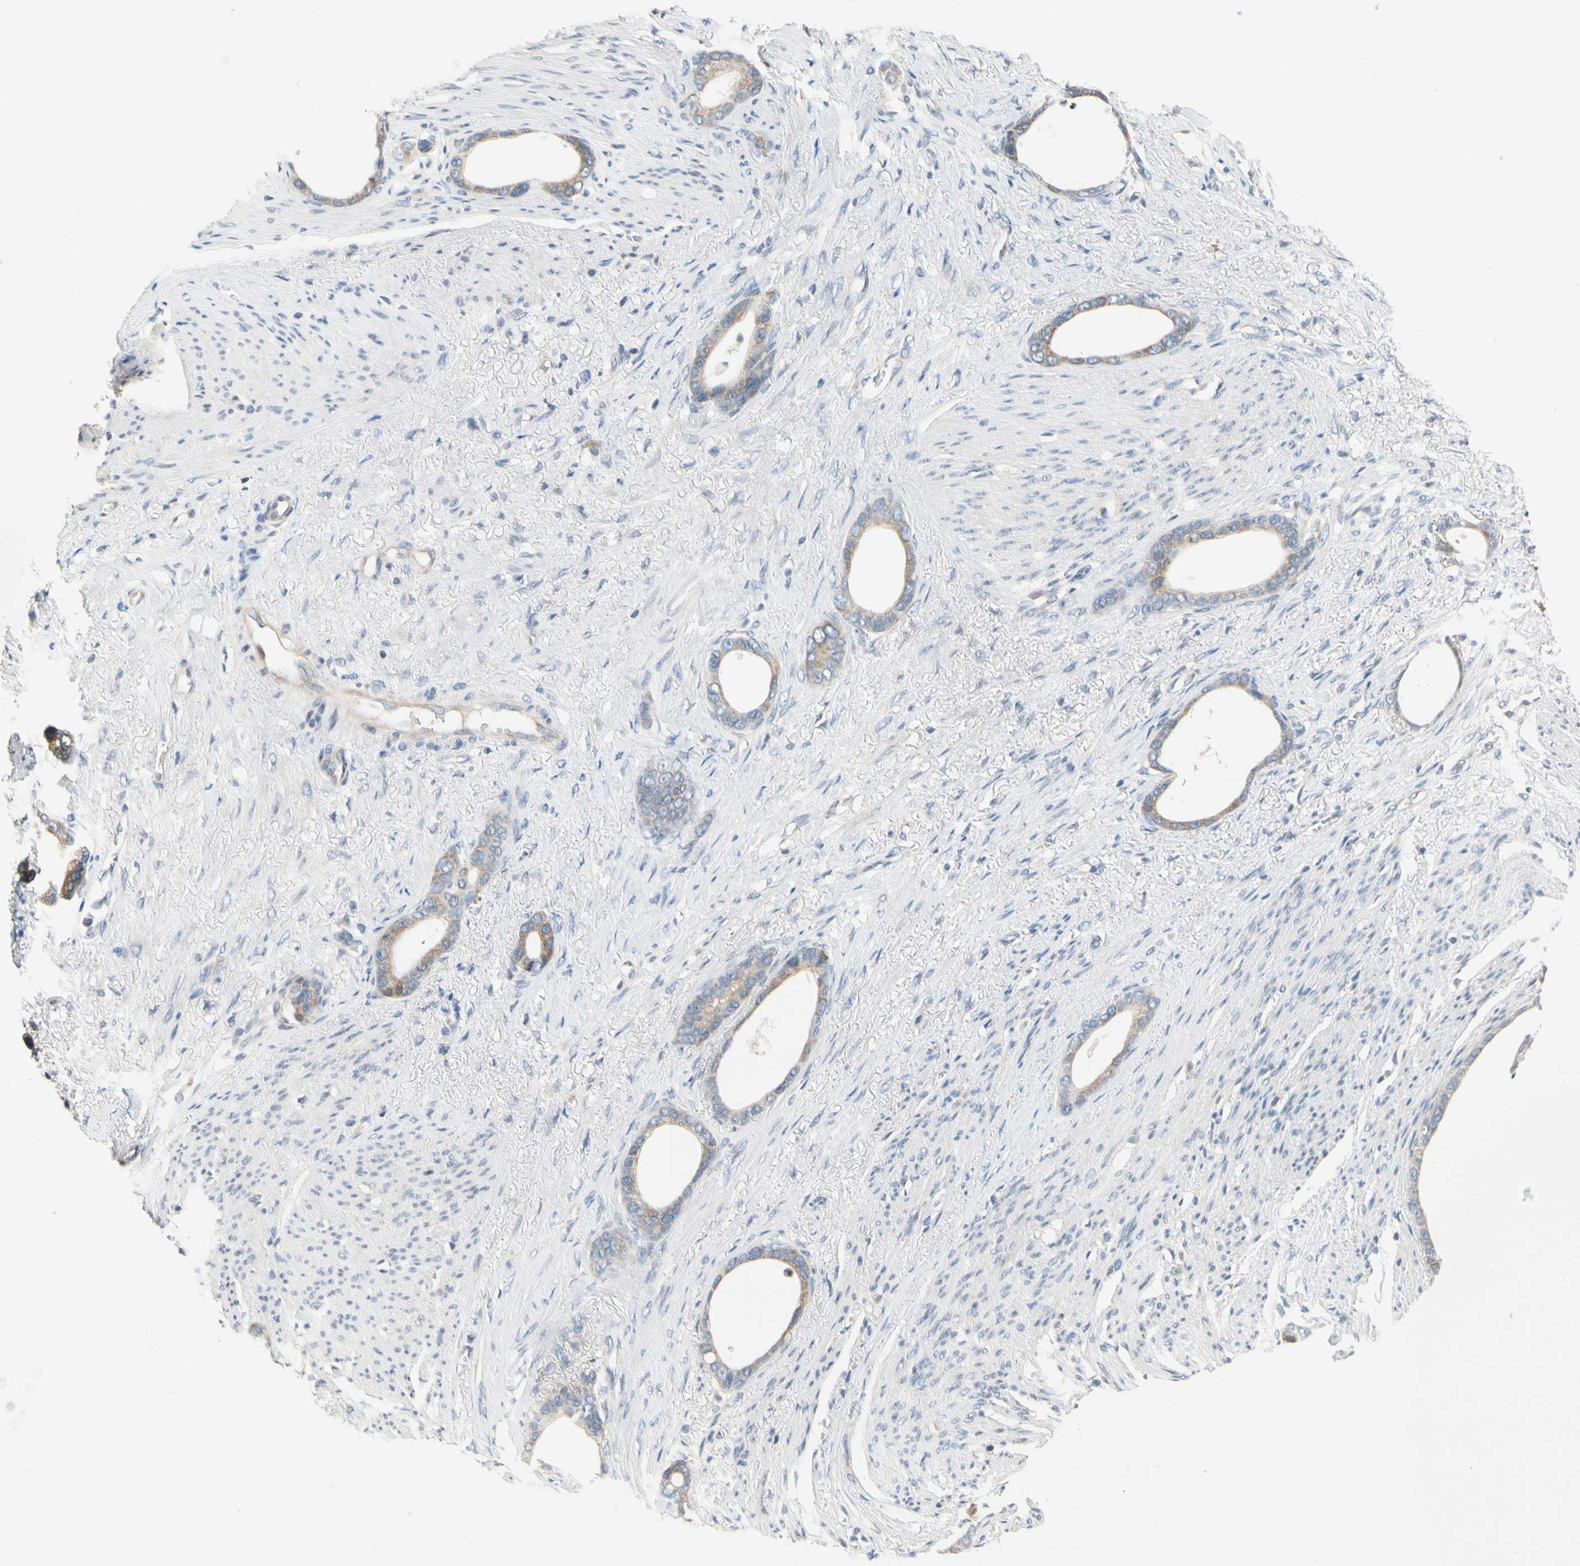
{"staining": {"intensity": "weak", "quantity": ">75%", "location": "cytoplasmic/membranous"}, "tissue": "stomach cancer", "cell_type": "Tumor cells", "image_type": "cancer", "snomed": [{"axis": "morphology", "description": "Adenocarcinoma, NOS"}, {"axis": "topography", "description": "Stomach"}], "caption": "IHC of human stomach adenocarcinoma exhibits low levels of weak cytoplasmic/membranous expression in about >75% of tumor cells.", "gene": "SOX30", "patient": {"sex": "female", "age": 75}}